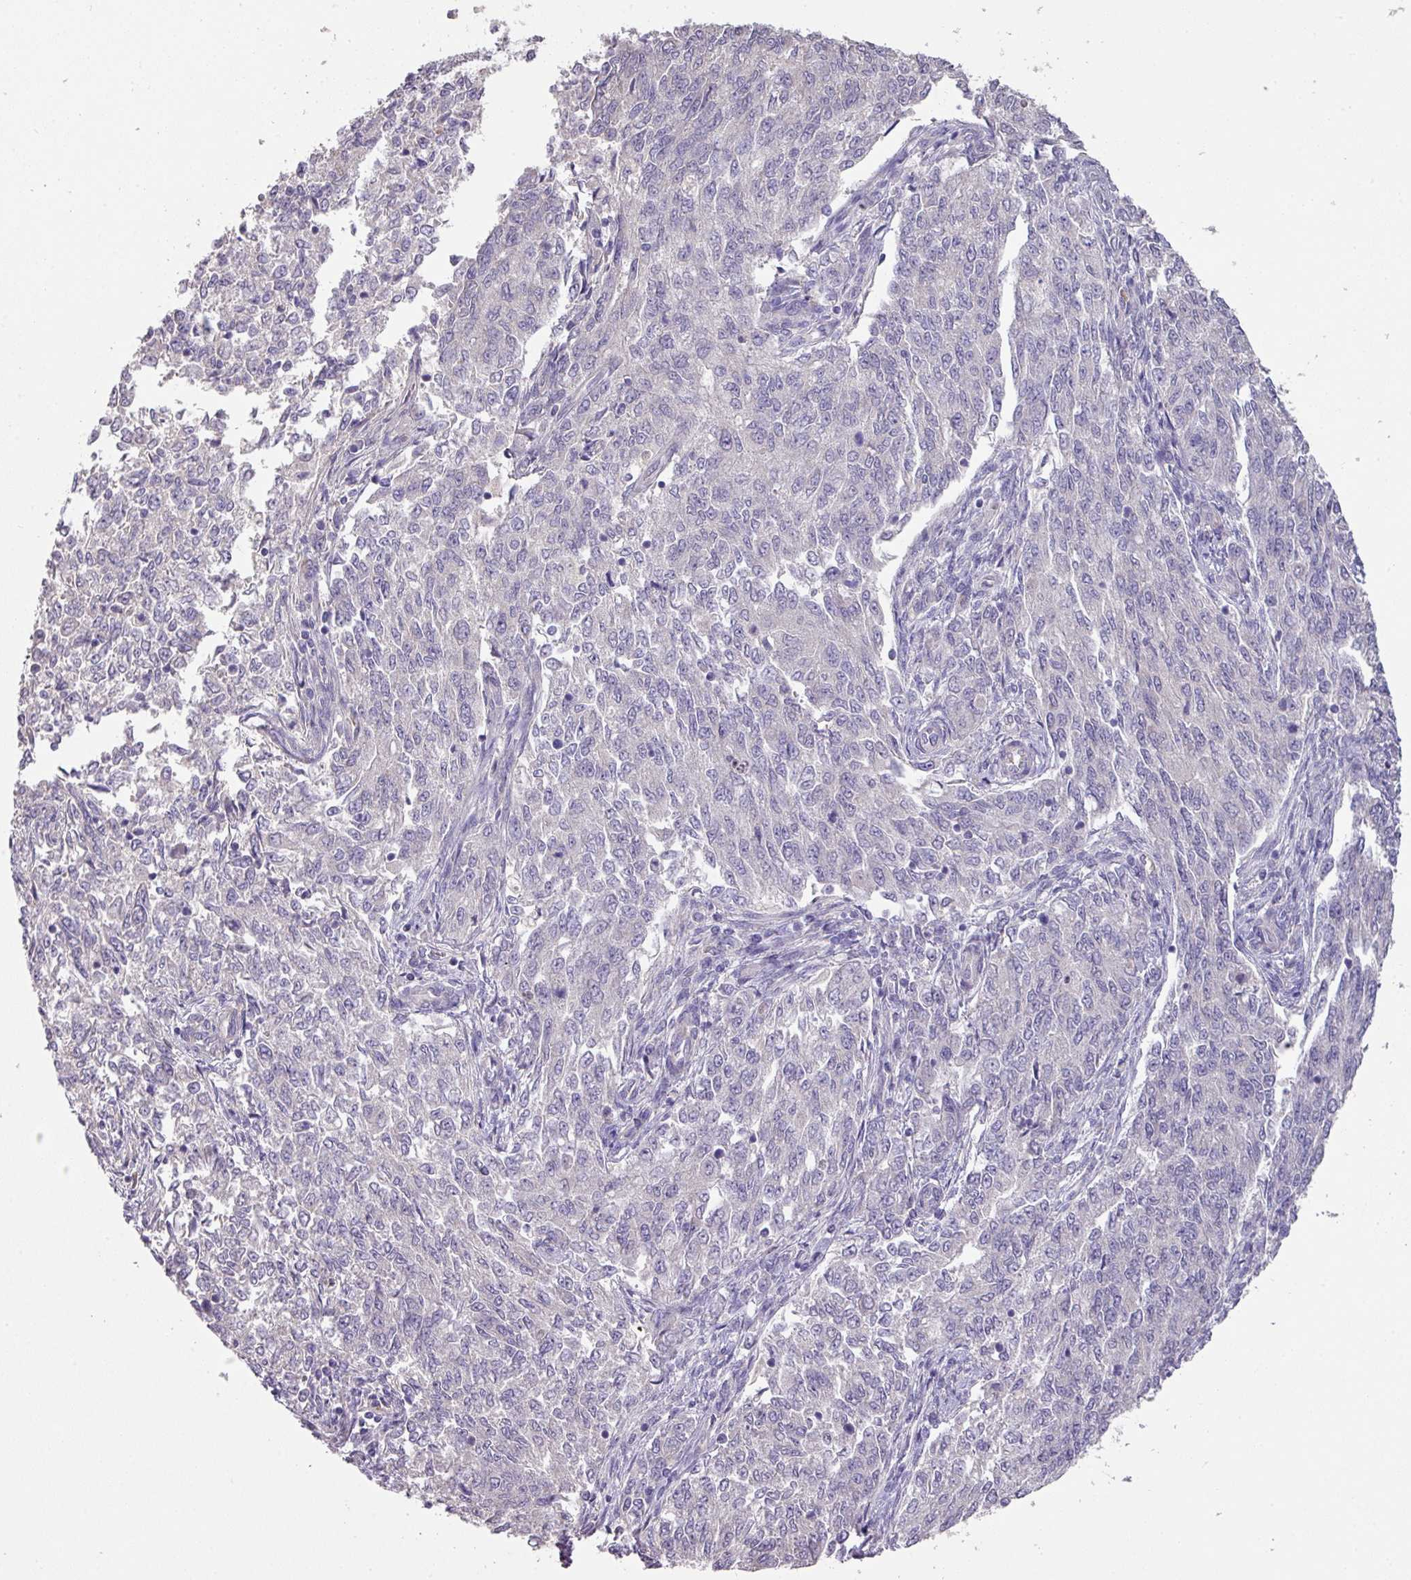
{"staining": {"intensity": "negative", "quantity": "none", "location": "none"}, "tissue": "endometrial cancer", "cell_type": "Tumor cells", "image_type": "cancer", "snomed": [{"axis": "morphology", "description": "Adenocarcinoma, NOS"}, {"axis": "topography", "description": "Endometrium"}], "caption": "The histopathology image displays no significant staining in tumor cells of adenocarcinoma (endometrial). (DAB immunohistochemistry (IHC), high magnification).", "gene": "PRADC1", "patient": {"sex": "female", "age": 50}}